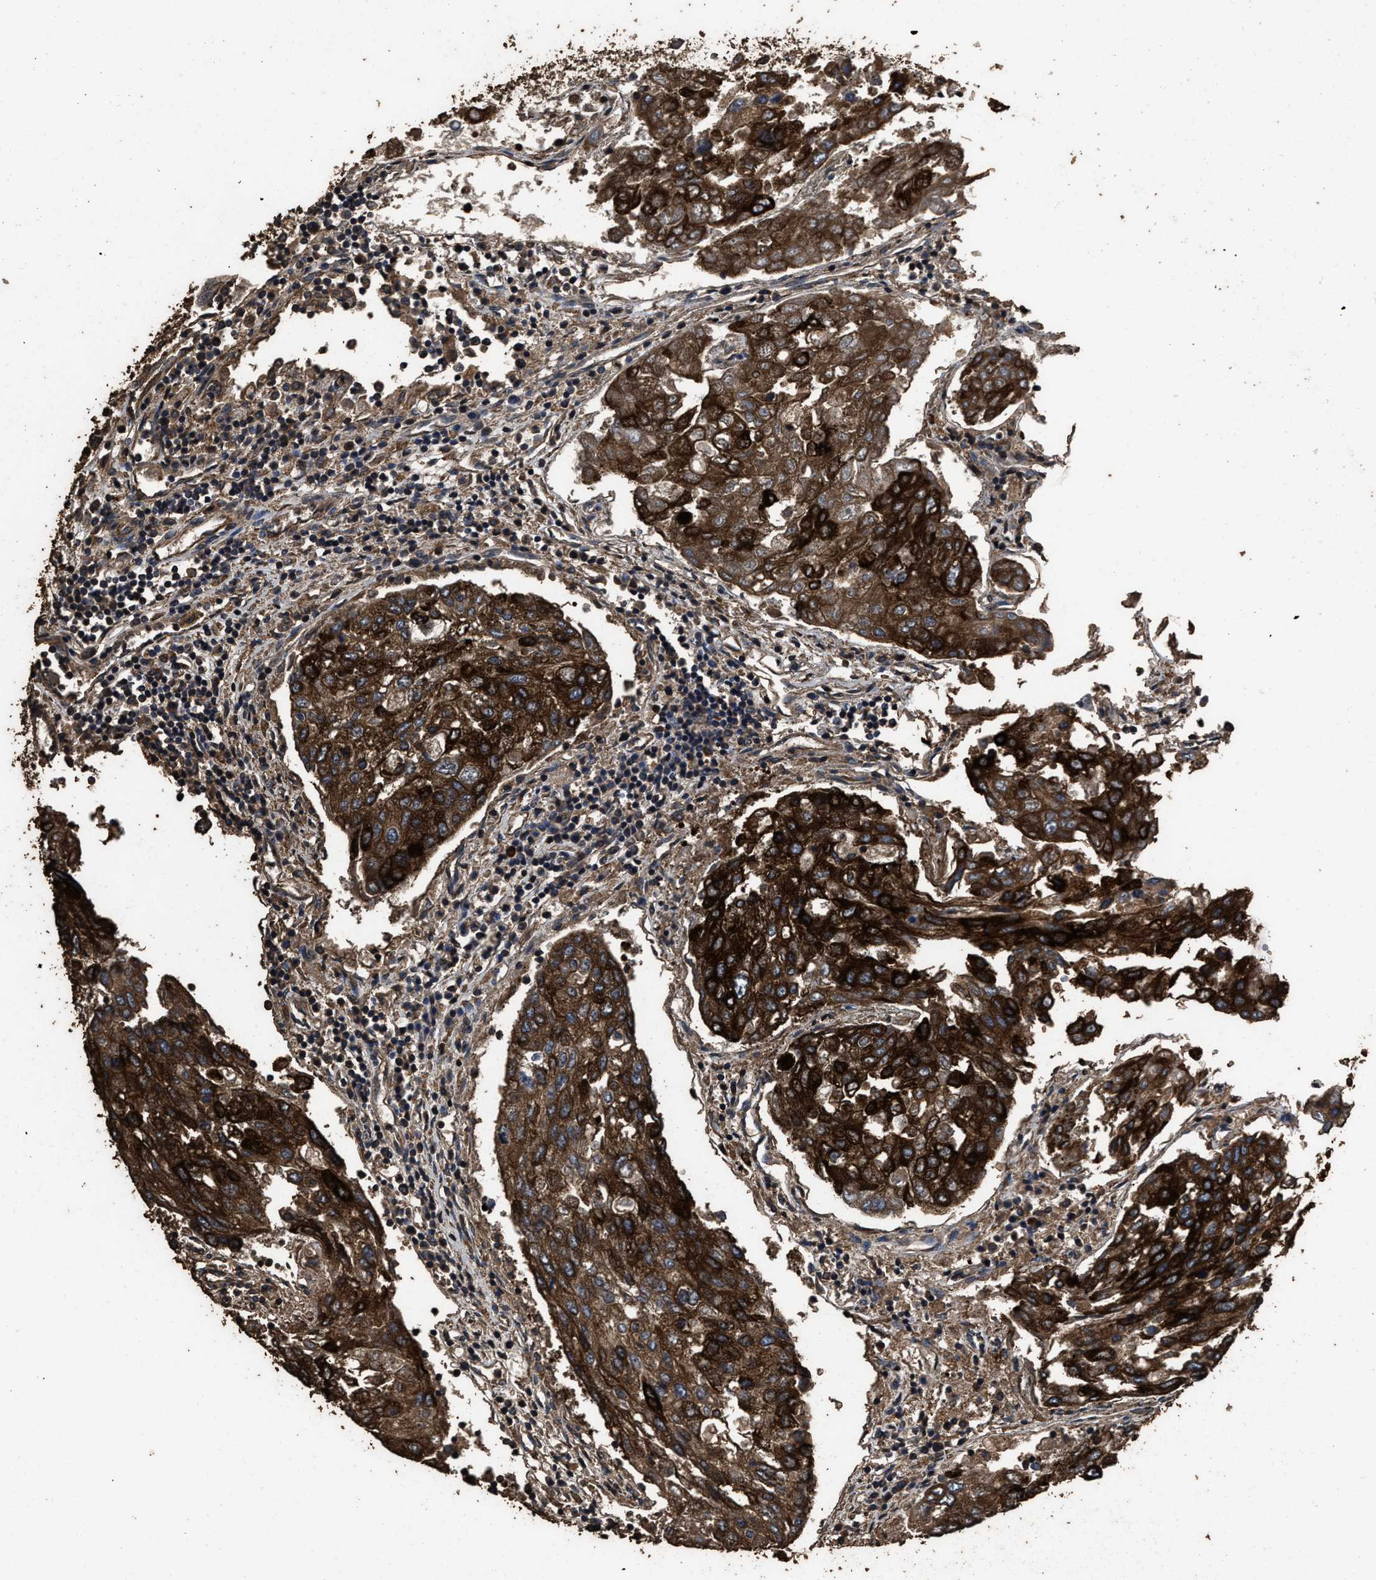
{"staining": {"intensity": "strong", "quantity": ">75%", "location": "cytoplasmic/membranous"}, "tissue": "urothelial cancer", "cell_type": "Tumor cells", "image_type": "cancer", "snomed": [{"axis": "morphology", "description": "Urothelial carcinoma, High grade"}, {"axis": "topography", "description": "Lymph node"}, {"axis": "topography", "description": "Urinary bladder"}], "caption": "Brown immunohistochemical staining in high-grade urothelial carcinoma exhibits strong cytoplasmic/membranous positivity in about >75% of tumor cells.", "gene": "ZMYND19", "patient": {"sex": "male", "age": 51}}